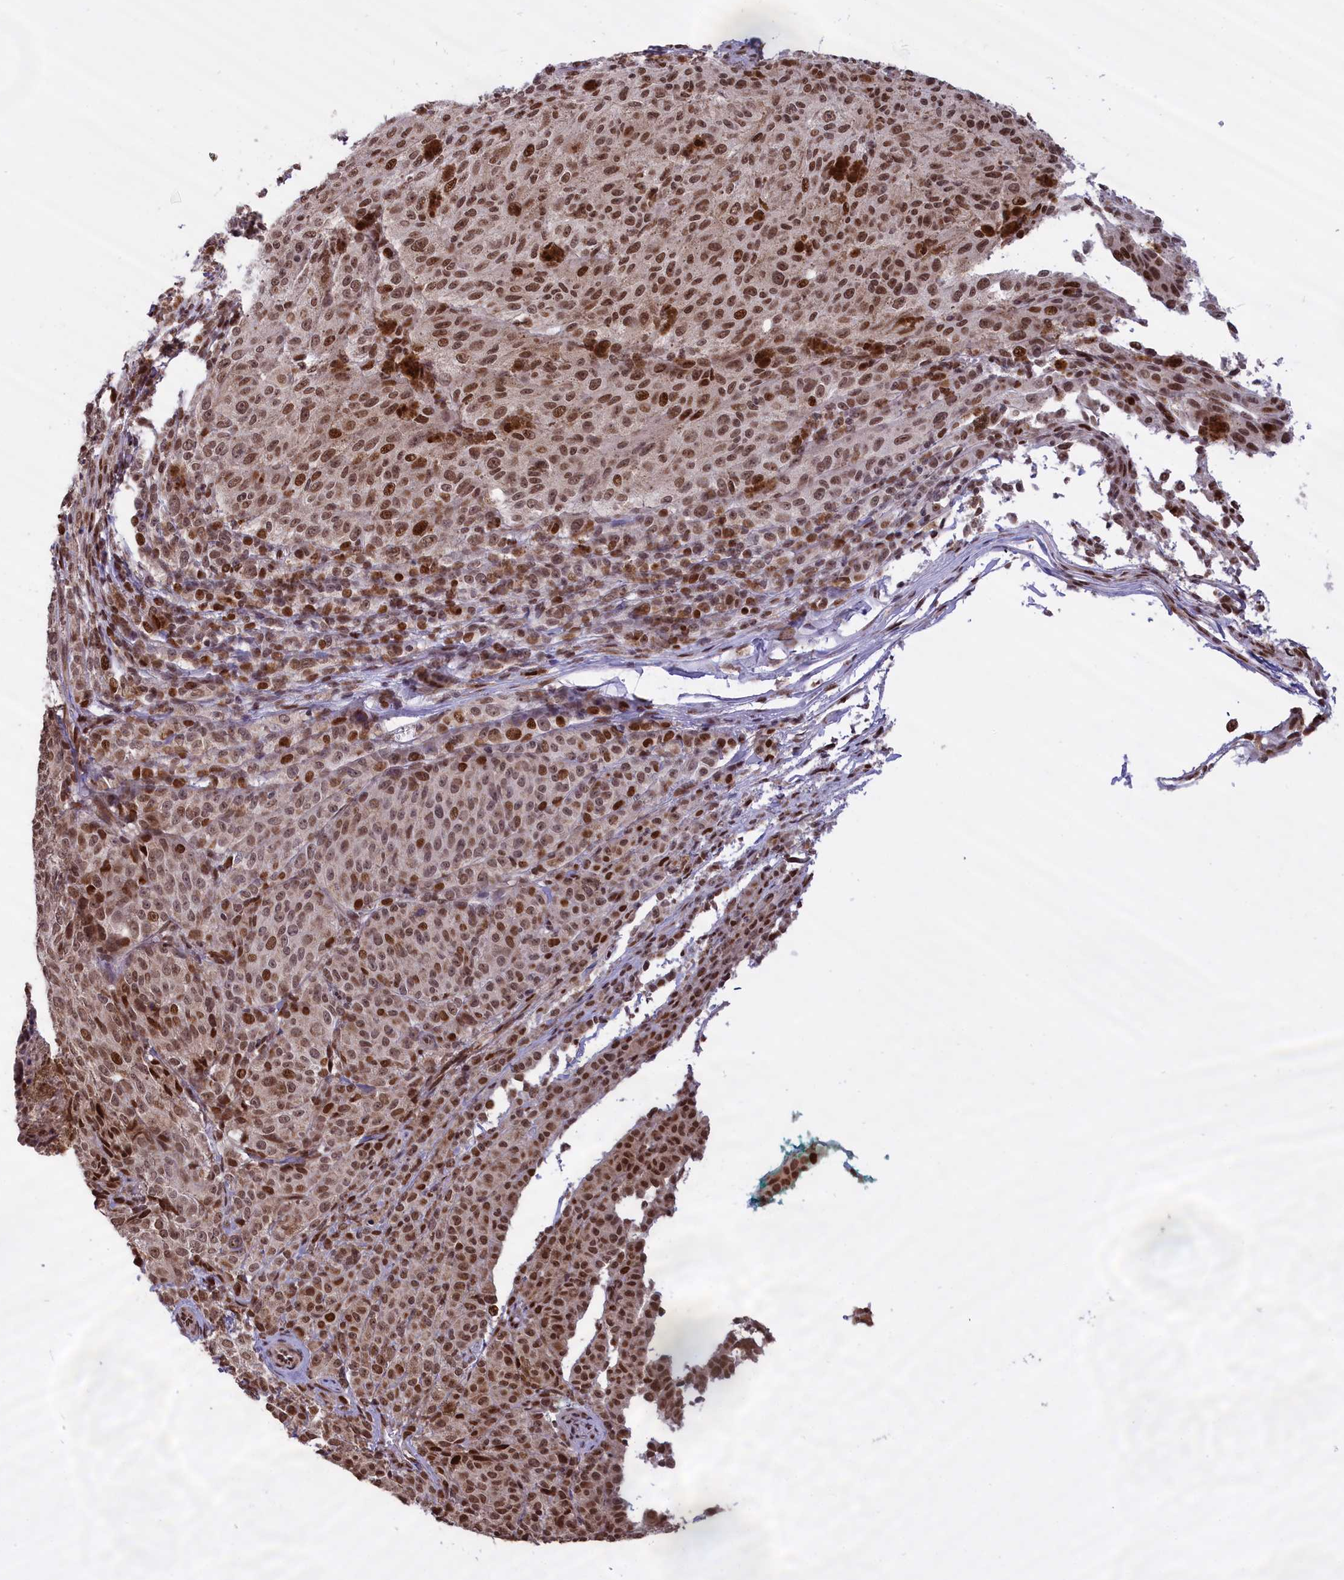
{"staining": {"intensity": "moderate", "quantity": ">75%", "location": "nuclear"}, "tissue": "melanoma", "cell_type": "Tumor cells", "image_type": "cancer", "snomed": [{"axis": "morphology", "description": "Malignant melanoma, NOS"}, {"axis": "topography", "description": "Skin"}], "caption": "High-power microscopy captured an IHC image of malignant melanoma, revealing moderate nuclear expression in approximately >75% of tumor cells.", "gene": "RELB", "patient": {"sex": "female", "age": 52}}